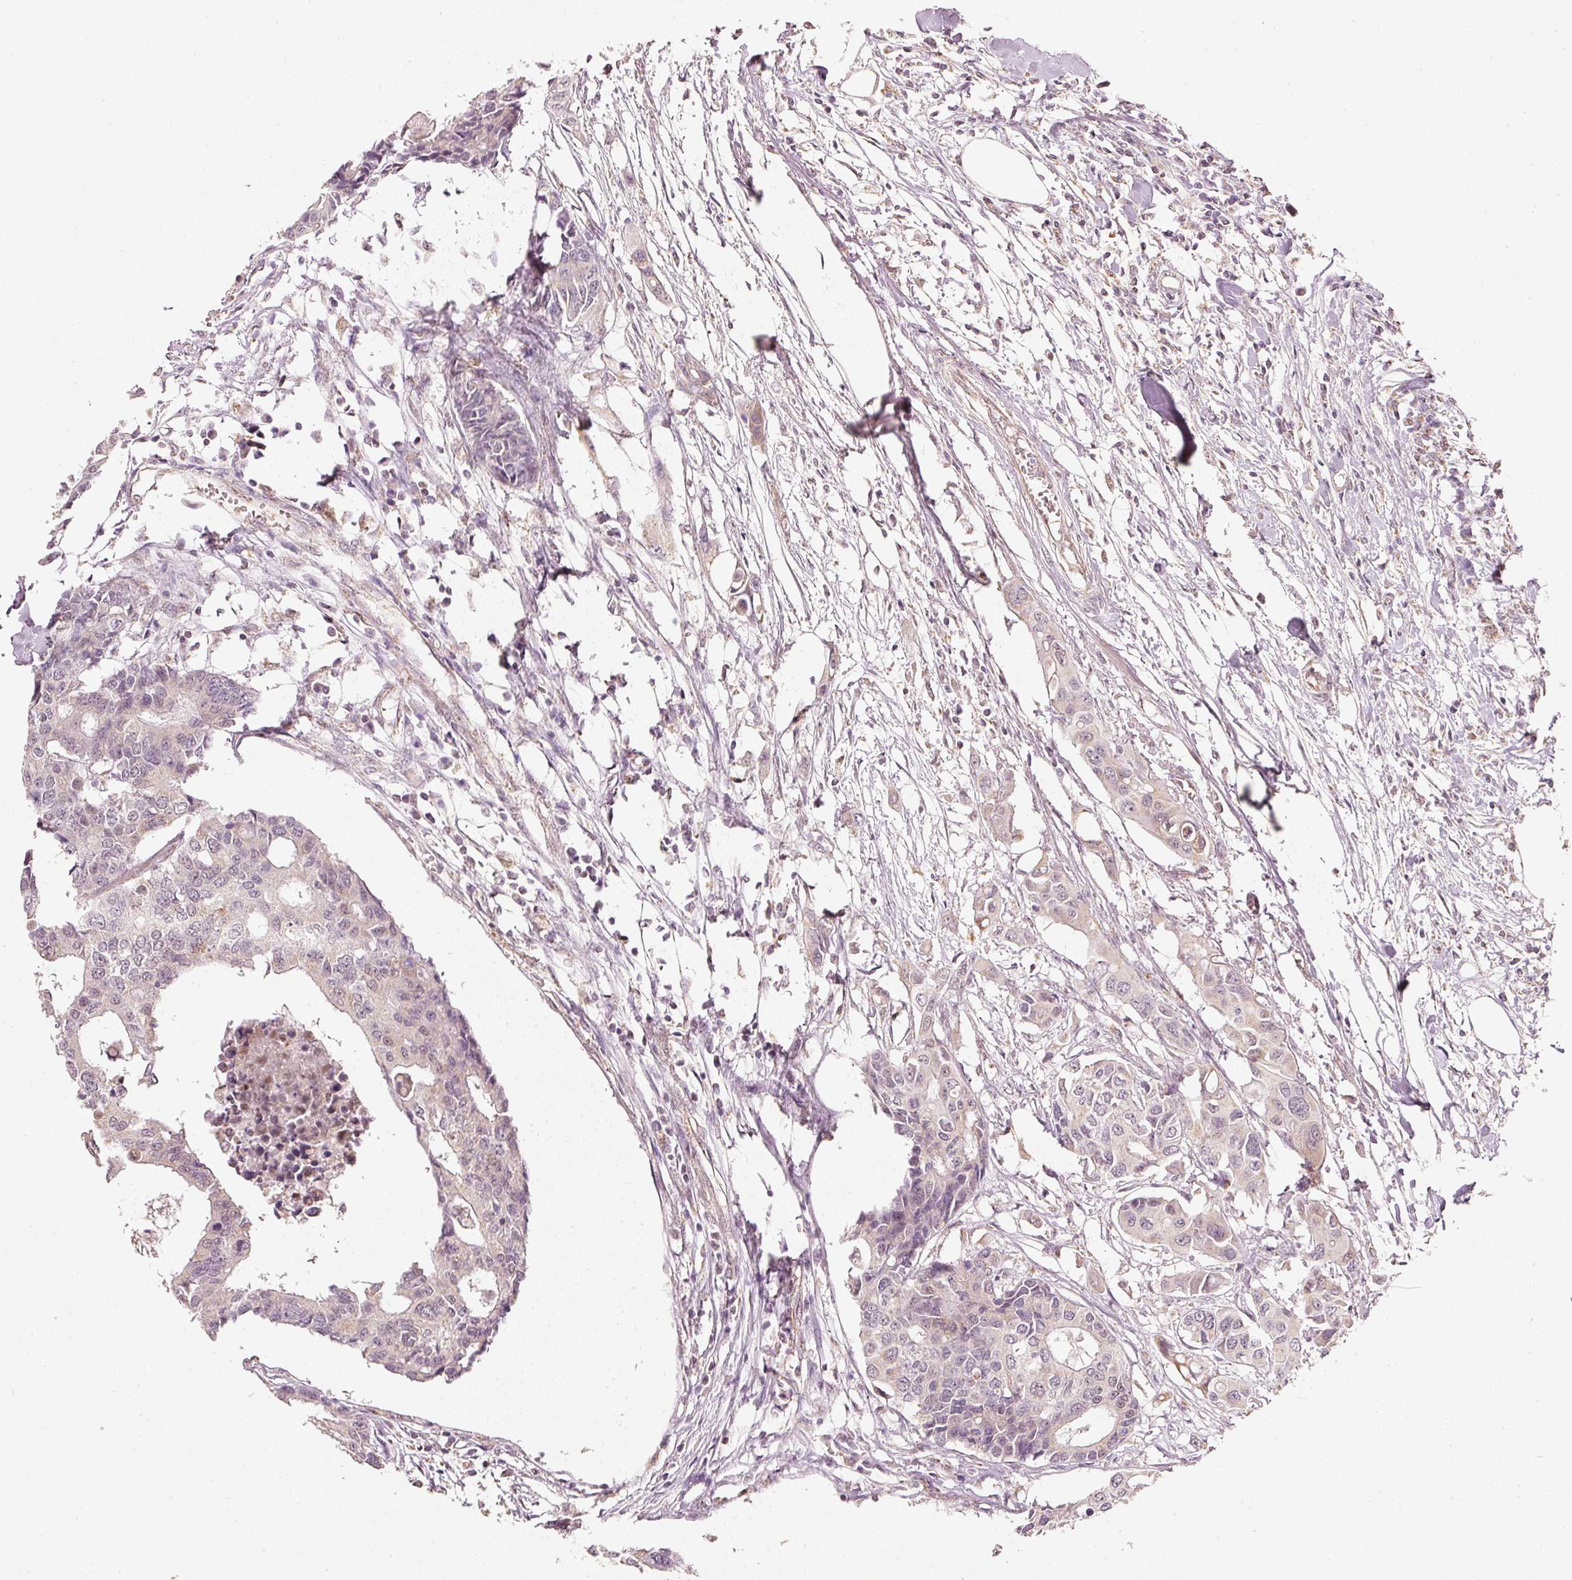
{"staining": {"intensity": "negative", "quantity": "none", "location": "none"}, "tissue": "colorectal cancer", "cell_type": "Tumor cells", "image_type": "cancer", "snomed": [{"axis": "morphology", "description": "Adenocarcinoma, NOS"}, {"axis": "topography", "description": "Colon"}], "caption": "The image shows no significant staining in tumor cells of colorectal cancer (adenocarcinoma).", "gene": "FSTL3", "patient": {"sex": "male", "age": 77}}